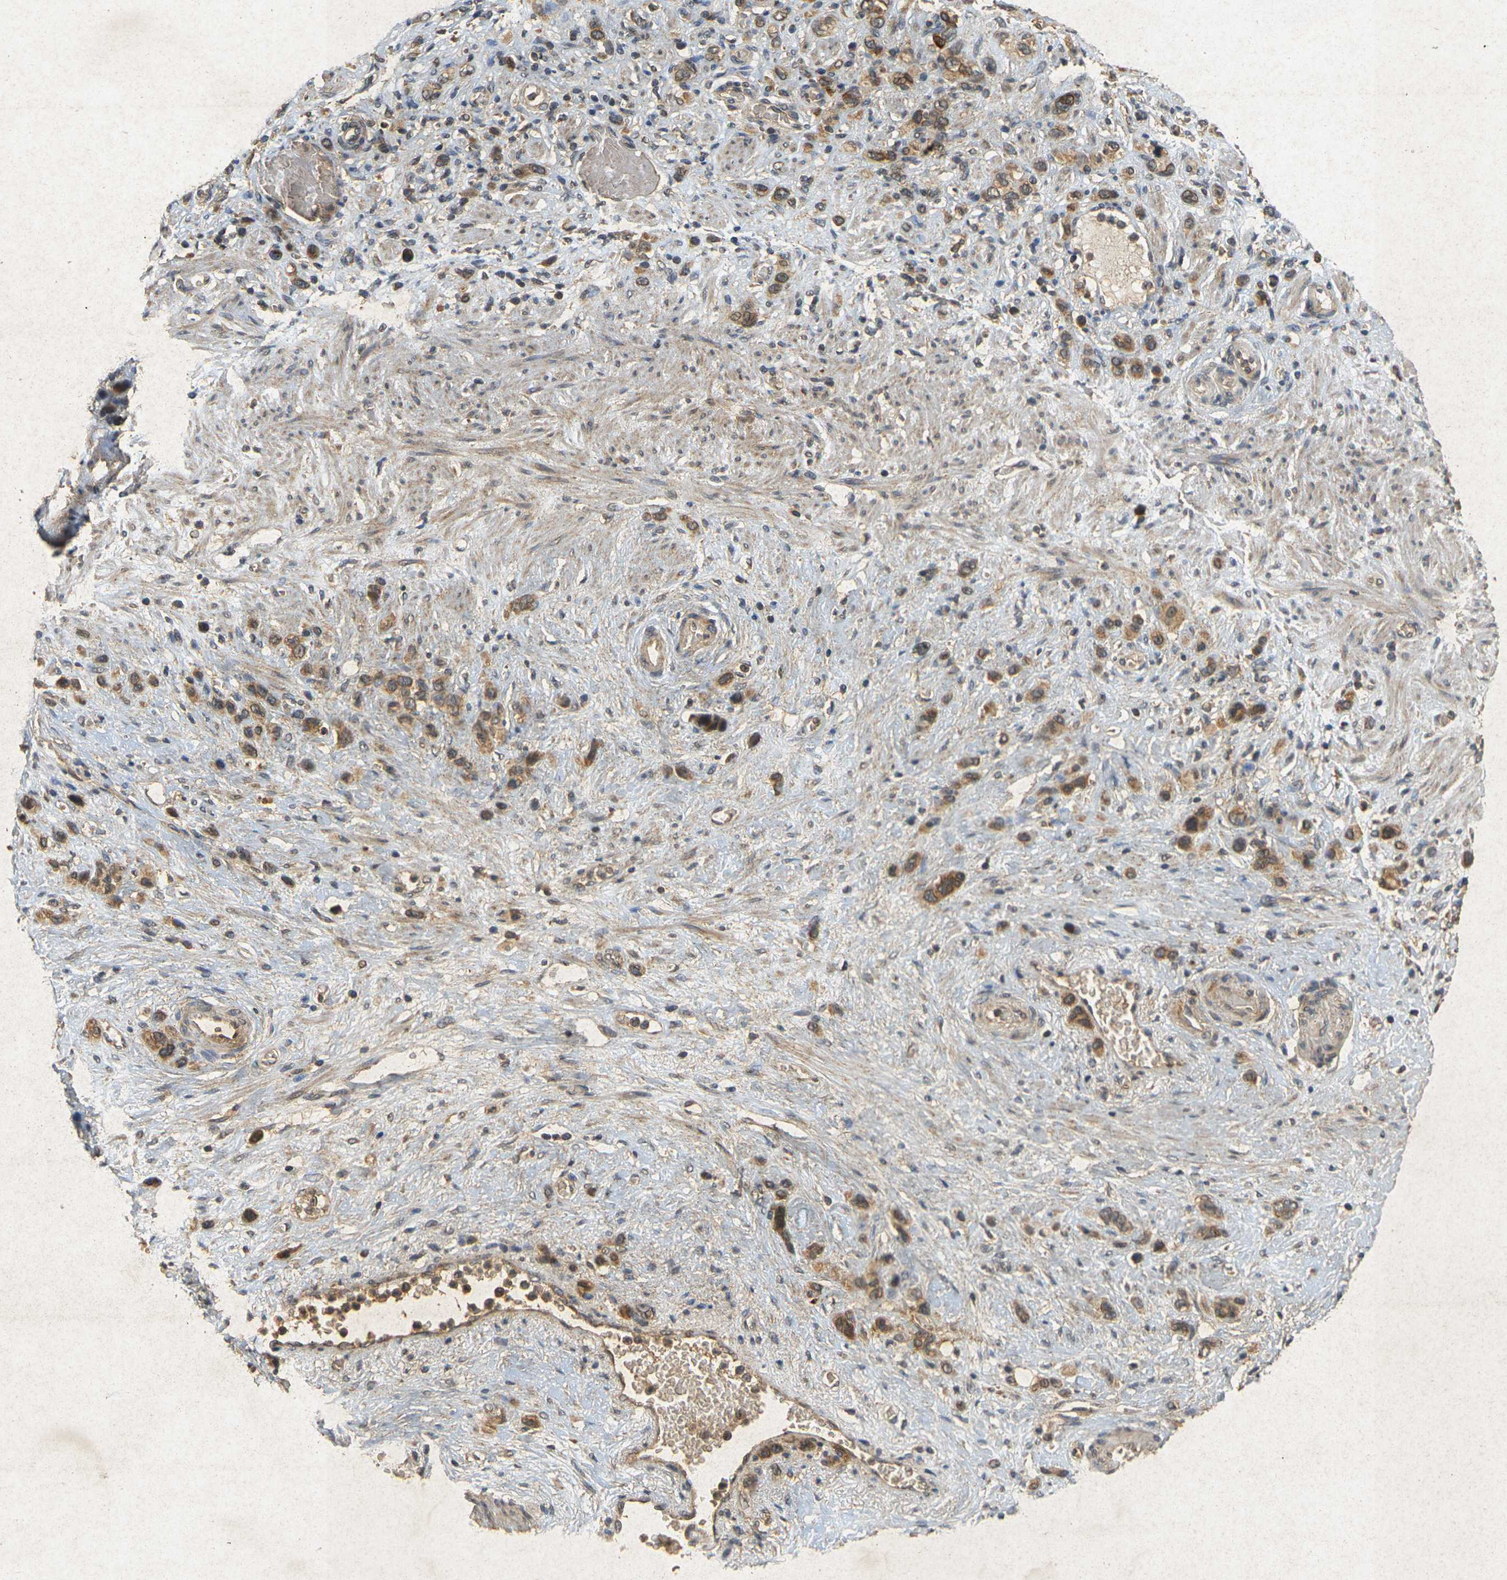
{"staining": {"intensity": "moderate", "quantity": ">75%", "location": "cytoplasmic/membranous"}, "tissue": "stomach cancer", "cell_type": "Tumor cells", "image_type": "cancer", "snomed": [{"axis": "morphology", "description": "Adenocarcinoma, NOS"}, {"axis": "morphology", "description": "Adenocarcinoma, High grade"}, {"axis": "topography", "description": "Stomach, upper"}, {"axis": "topography", "description": "Stomach, lower"}], "caption": "Tumor cells exhibit moderate cytoplasmic/membranous positivity in about >75% of cells in stomach cancer.", "gene": "ERN1", "patient": {"sex": "female", "age": 65}}